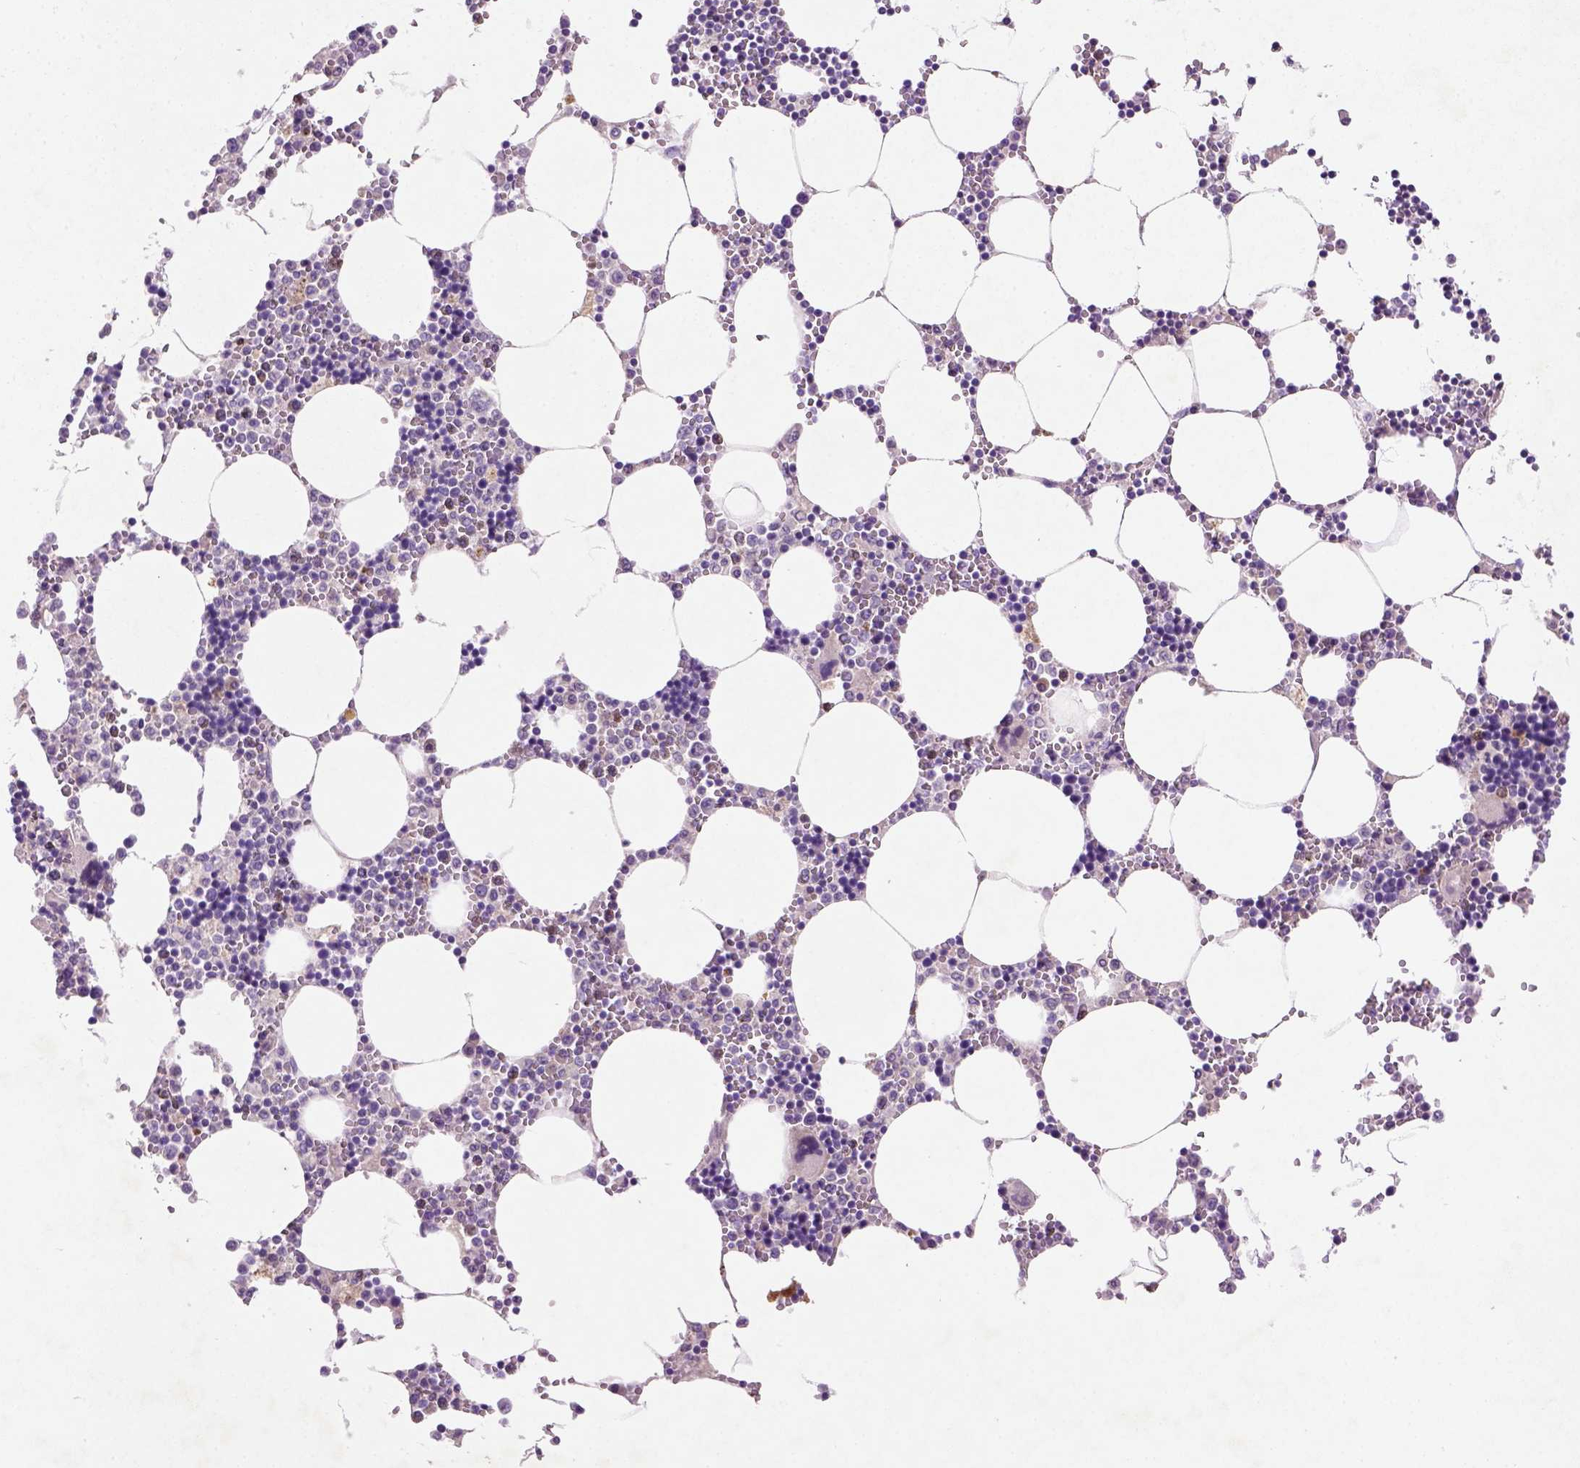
{"staining": {"intensity": "negative", "quantity": "none", "location": "none"}, "tissue": "bone marrow", "cell_type": "Hematopoietic cells", "image_type": "normal", "snomed": [{"axis": "morphology", "description": "Normal tissue, NOS"}, {"axis": "topography", "description": "Bone marrow"}], "caption": "Protein analysis of normal bone marrow displays no significant staining in hematopoietic cells.", "gene": "NUDT2", "patient": {"sex": "male", "age": 54}}